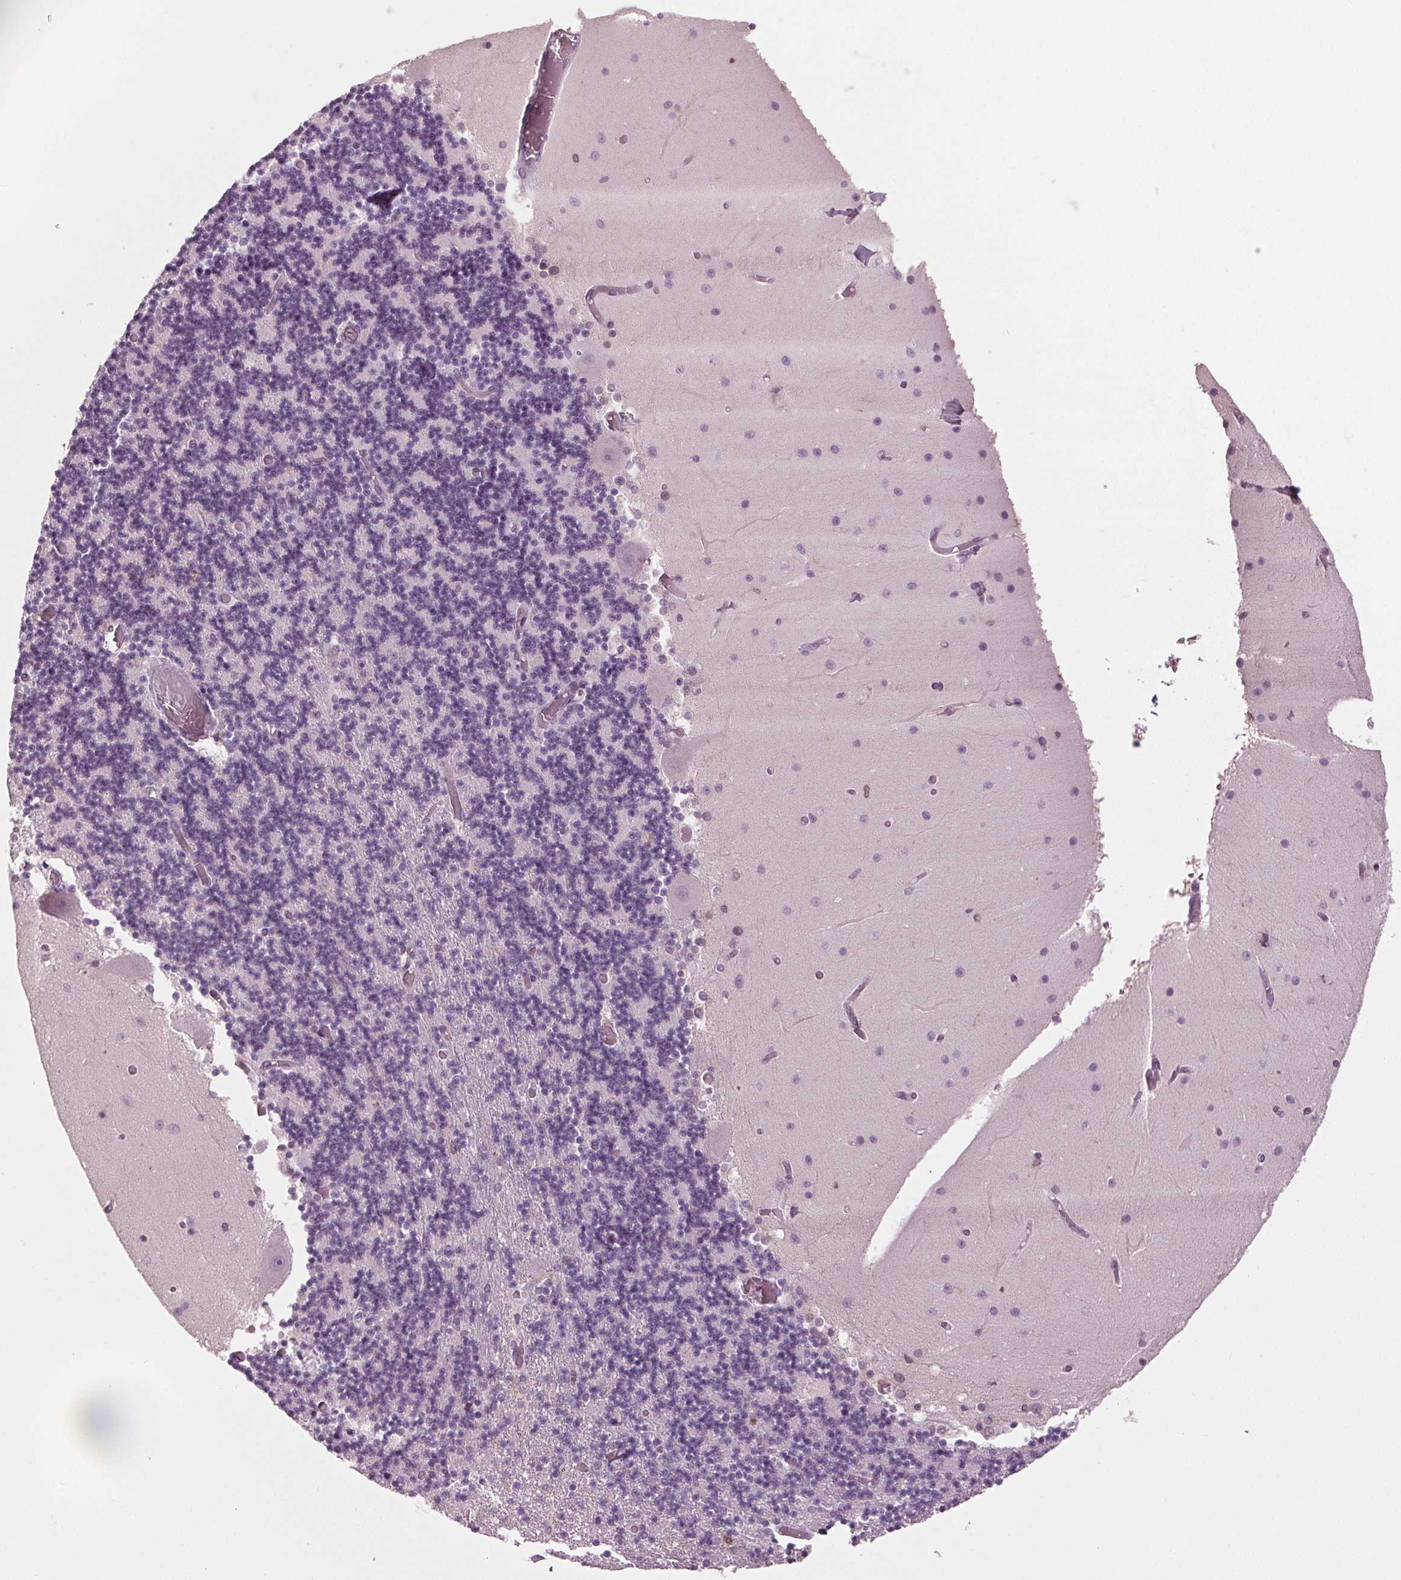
{"staining": {"intensity": "negative", "quantity": "none", "location": "none"}, "tissue": "cerebellum", "cell_type": "Cells in granular layer", "image_type": "normal", "snomed": [{"axis": "morphology", "description": "Normal tissue, NOS"}, {"axis": "topography", "description": "Cerebellum"}], "caption": "Immunohistochemistry image of unremarkable cerebellum: cerebellum stained with DAB (3,3'-diaminobenzidine) shows no significant protein expression in cells in granular layer.", "gene": "BTLA", "patient": {"sex": "female", "age": 28}}